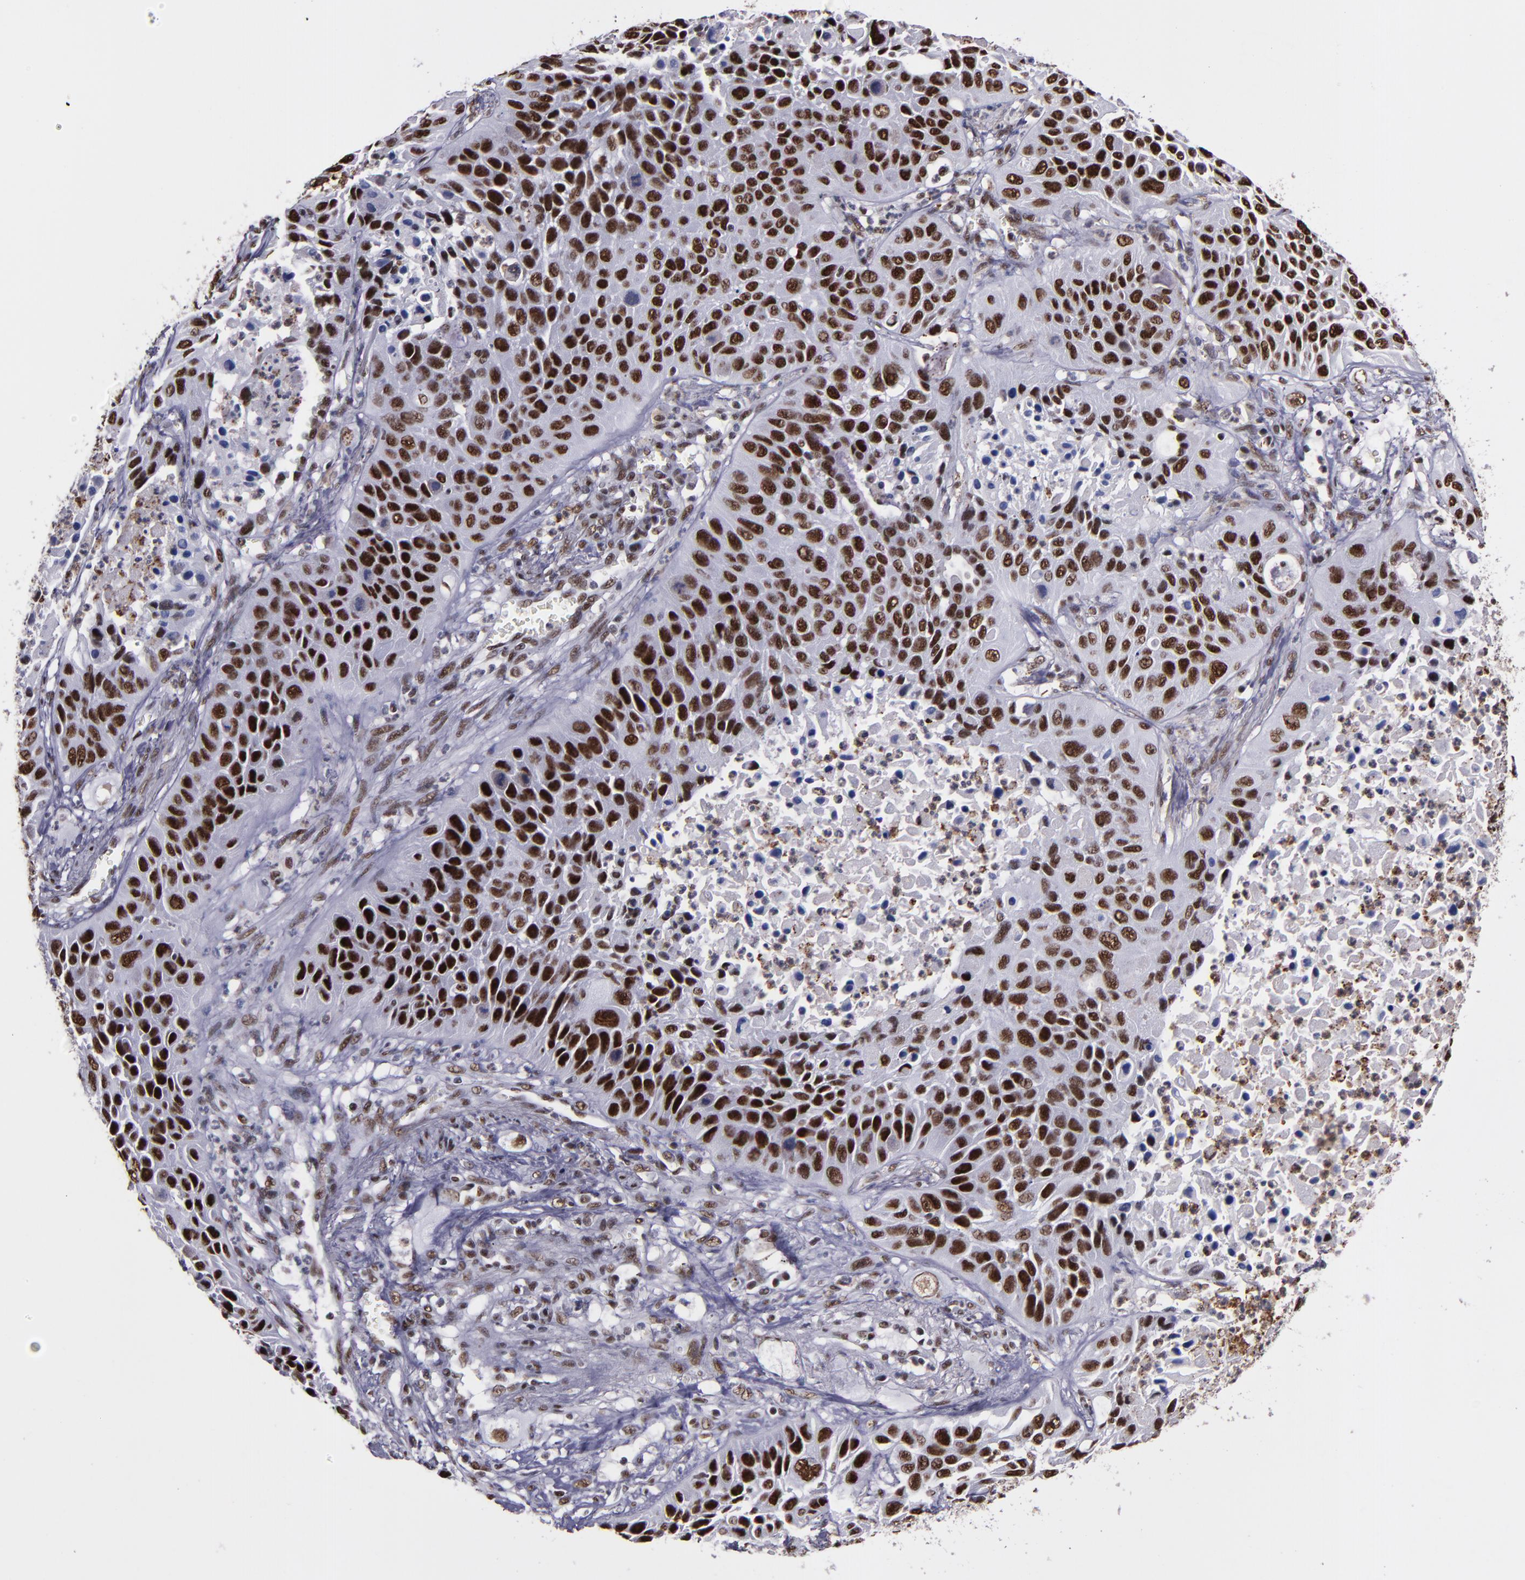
{"staining": {"intensity": "strong", "quantity": ">75%", "location": "nuclear"}, "tissue": "lung cancer", "cell_type": "Tumor cells", "image_type": "cancer", "snomed": [{"axis": "morphology", "description": "Squamous cell carcinoma, NOS"}, {"axis": "topography", "description": "Lung"}], "caption": "IHC micrograph of neoplastic tissue: human squamous cell carcinoma (lung) stained using IHC demonstrates high levels of strong protein expression localized specifically in the nuclear of tumor cells, appearing as a nuclear brown color.", "gene": "PPP4R3A", "patient": {"sex": "female", "age": 76}}